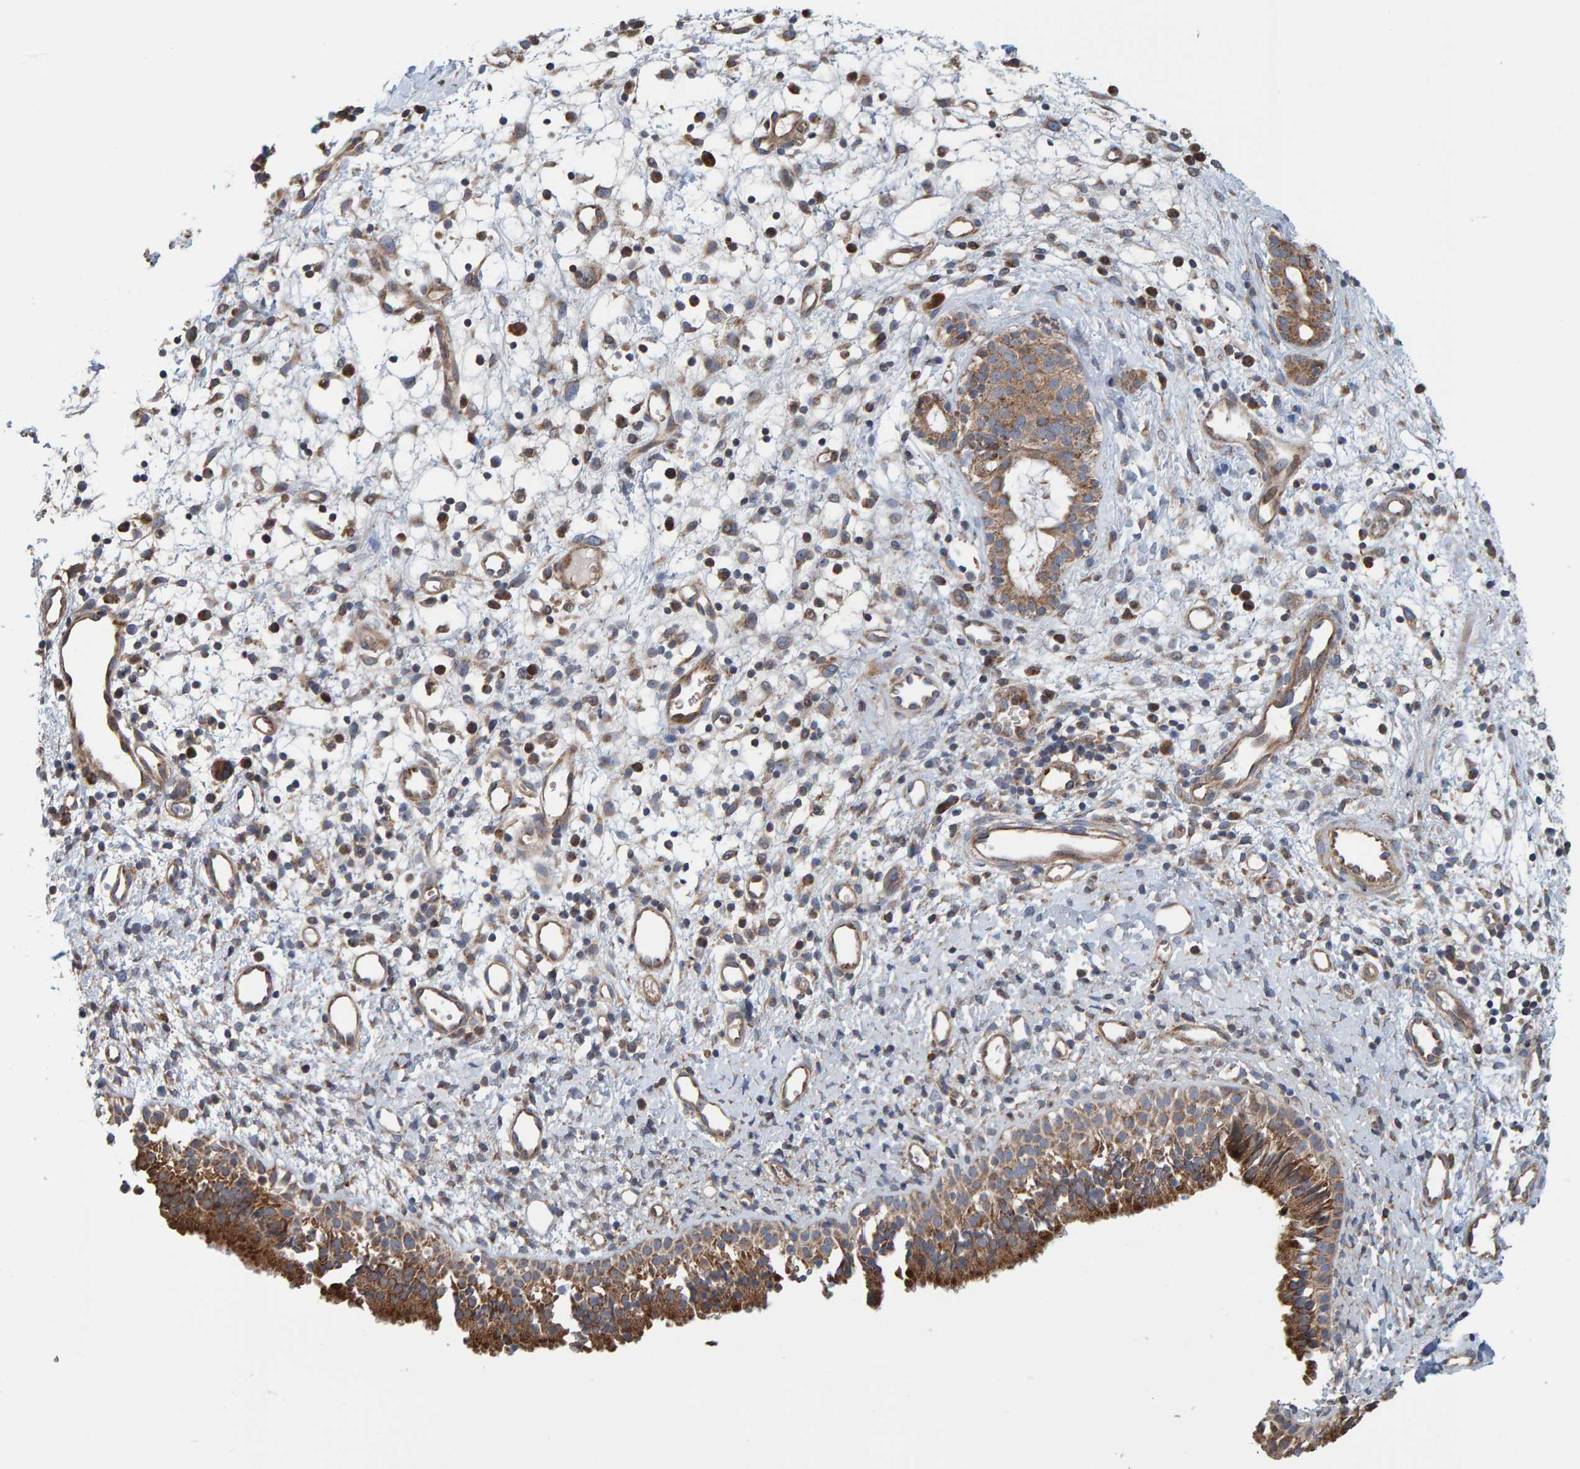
{"staining": {"intensity": "strong", "quantity": ">75%", "location": "cytoplasmic/membranous"}, "tissue": "nasopharynx", "cell_type": "Respiratory epithelial cells", "image_type": "normal", "snomed": [{"axis": "morphology", "description": "Normal tissue, NOS"}, {"axis": "topography", "description": "Nasopharynx"}], "caption": "Immunohistochemistry (IHC) of unremarkable nasopharynx displays high levels of strong cytoplasmic/membranous expression in approximately >75% of respiratory epithelial cells.", "gene": "MRPL45", "patient": {"sex": "male", "age": 22}}